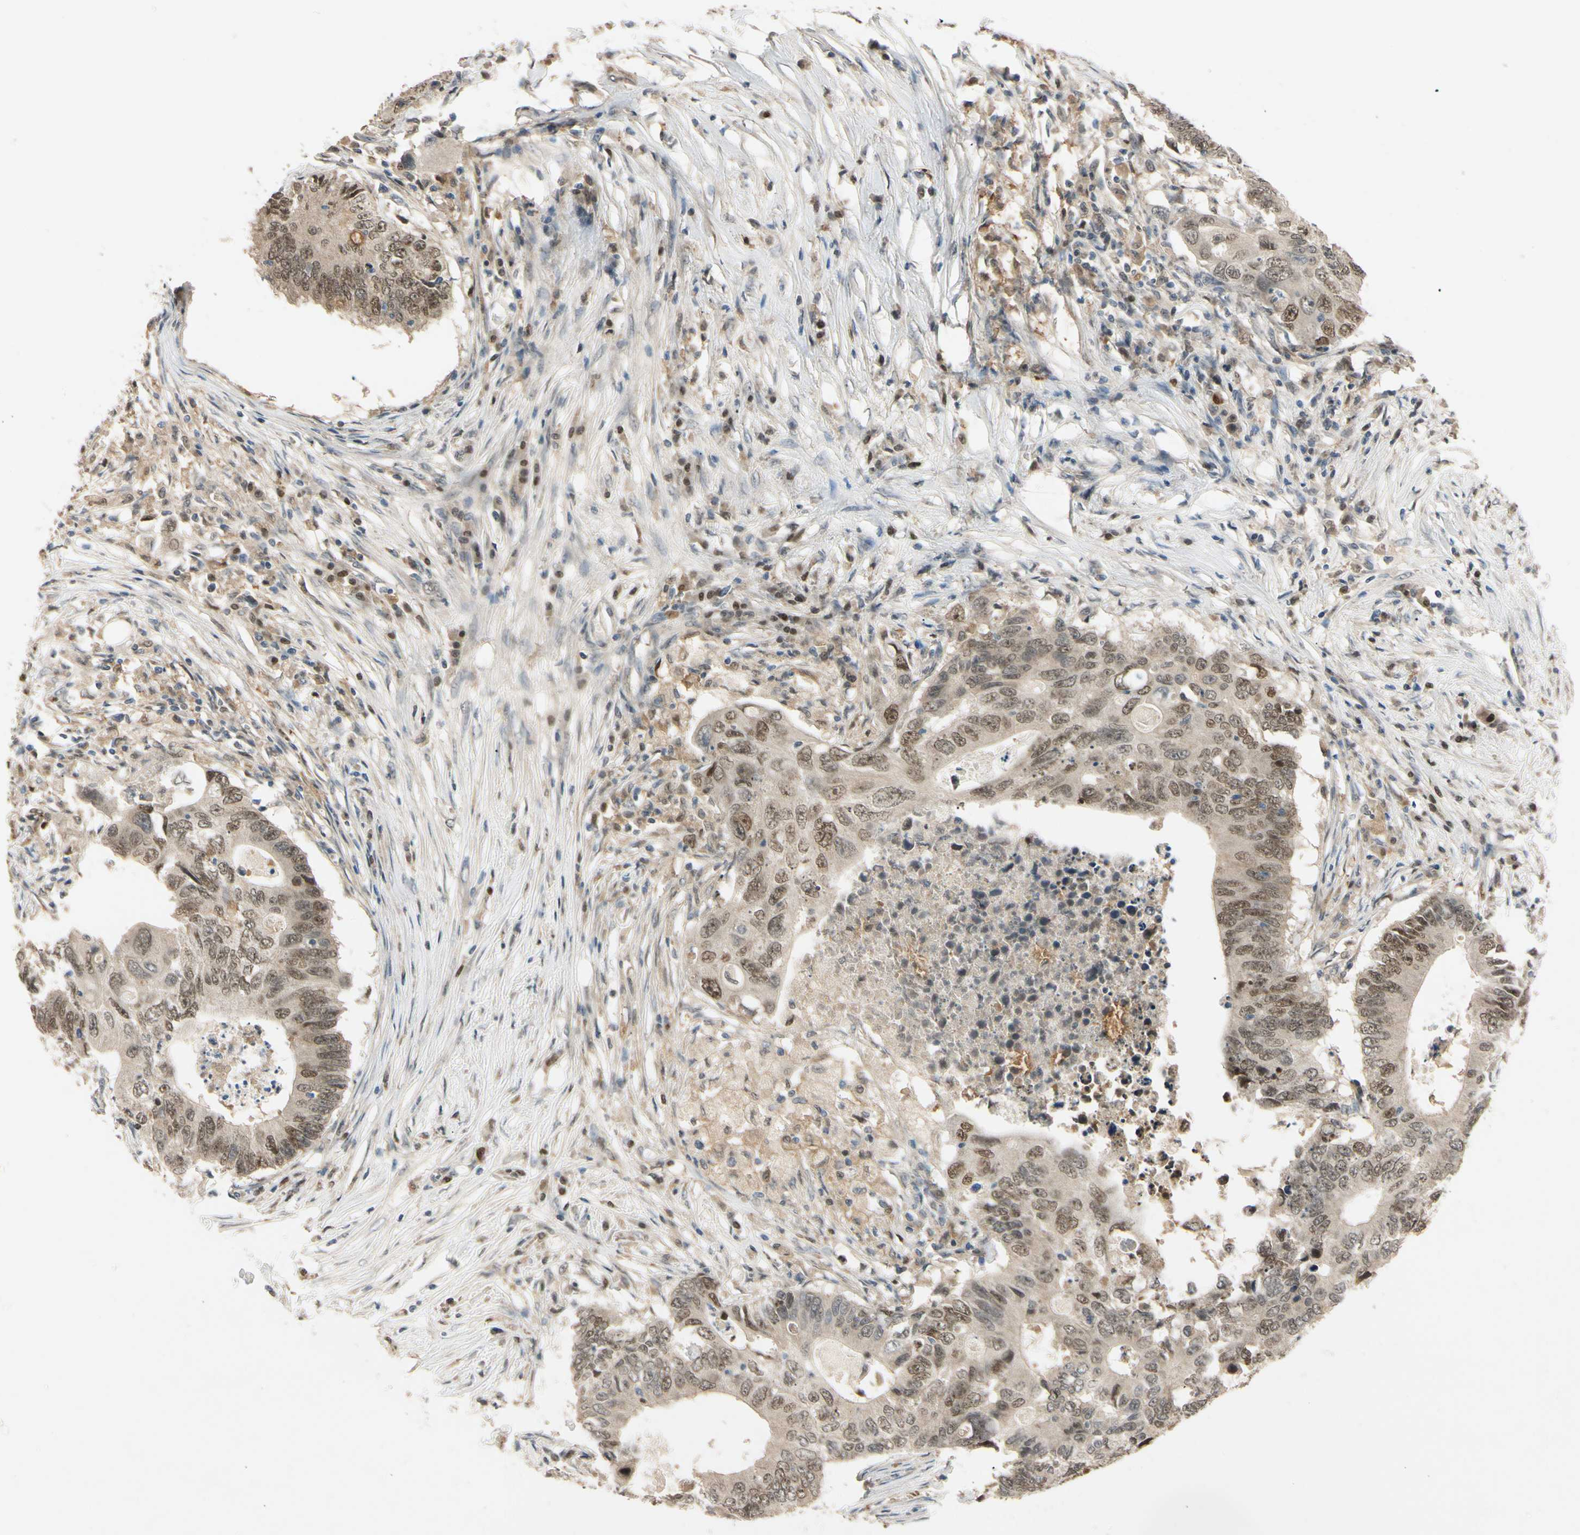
{"staining": {"intensity": "strong", "quantity": ">75%", "location": "cytoplasmic/membranous,nuclear"}, "tissue": "colorectal cancer", "cell_type": "Tumor cells", "image_type": "cancer", "snomed": [{"axis": "morphology", "description": "Adenocarcinoma, NOS"}, {"axis": "topography", "description": "Colon"}], "caption": "There is high levels of strong cytoplasmic/membranous and nuclear expression in tumor cells of colorectal cancer, as demonstrated by immunohistochemical staining (brown color).", "gene": "RIOX2", "patient": {"sex": "male", "age": 71}}